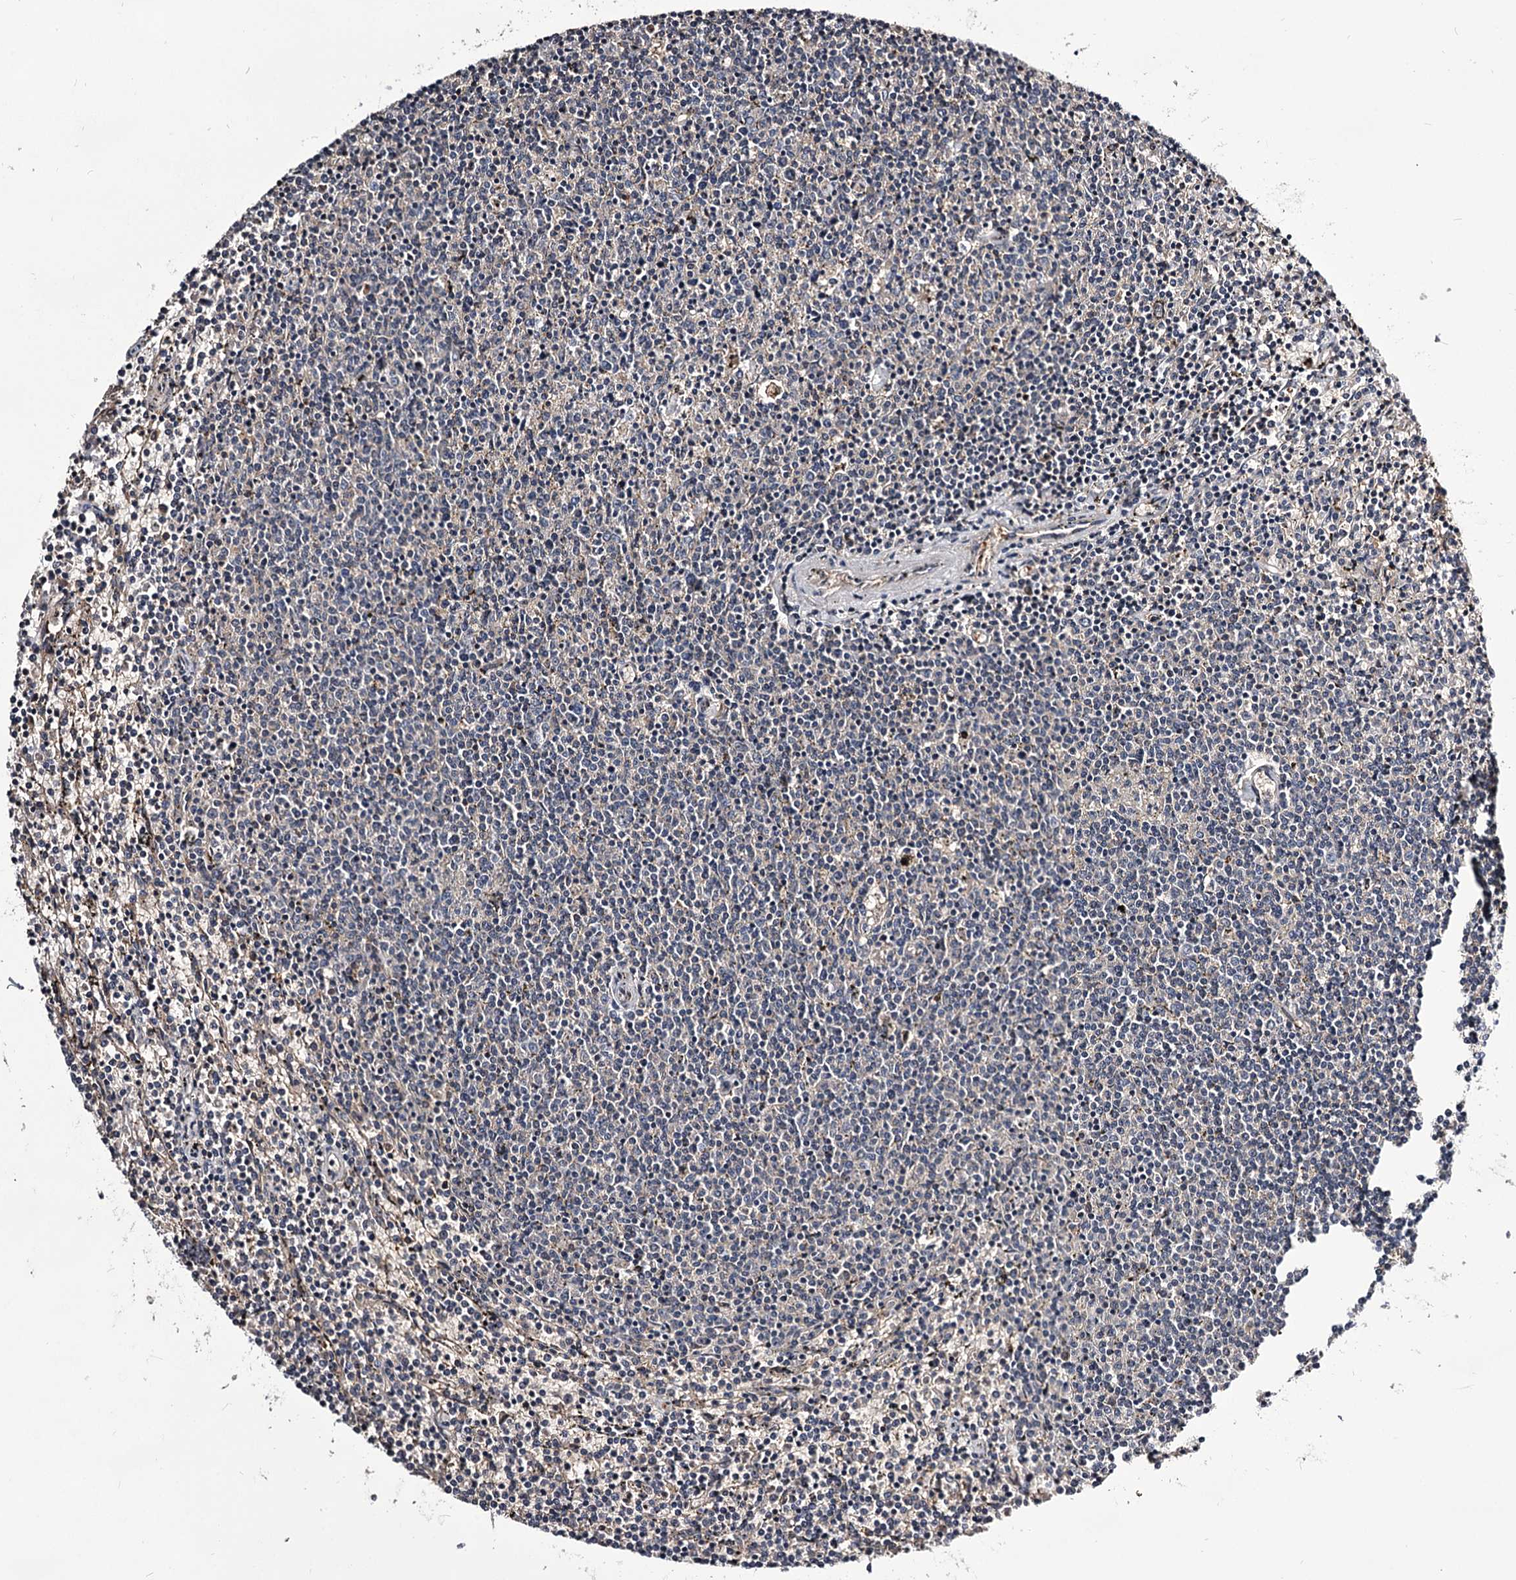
{"staining": {"intensity": "negative", "quantity": "none", "location": "none"}, "tissue": "lymphoma", "cell_type": "Tumor cells", "image_type": "cancer", "snomed": [{"axis": "morphology", "description": "Malignant lymphoma, non-Hodgkin's type, Low grade"}, {"axis": "topography", "description": "Spleen"}], "caption": "The IHC photomicrograph has no significant staining in tumor cells of low-grade malignant lymphoma, non-Hodgkin's type tissue.", "gene": "GSTO1", "patient": {"sex": "female", "age": 50}}